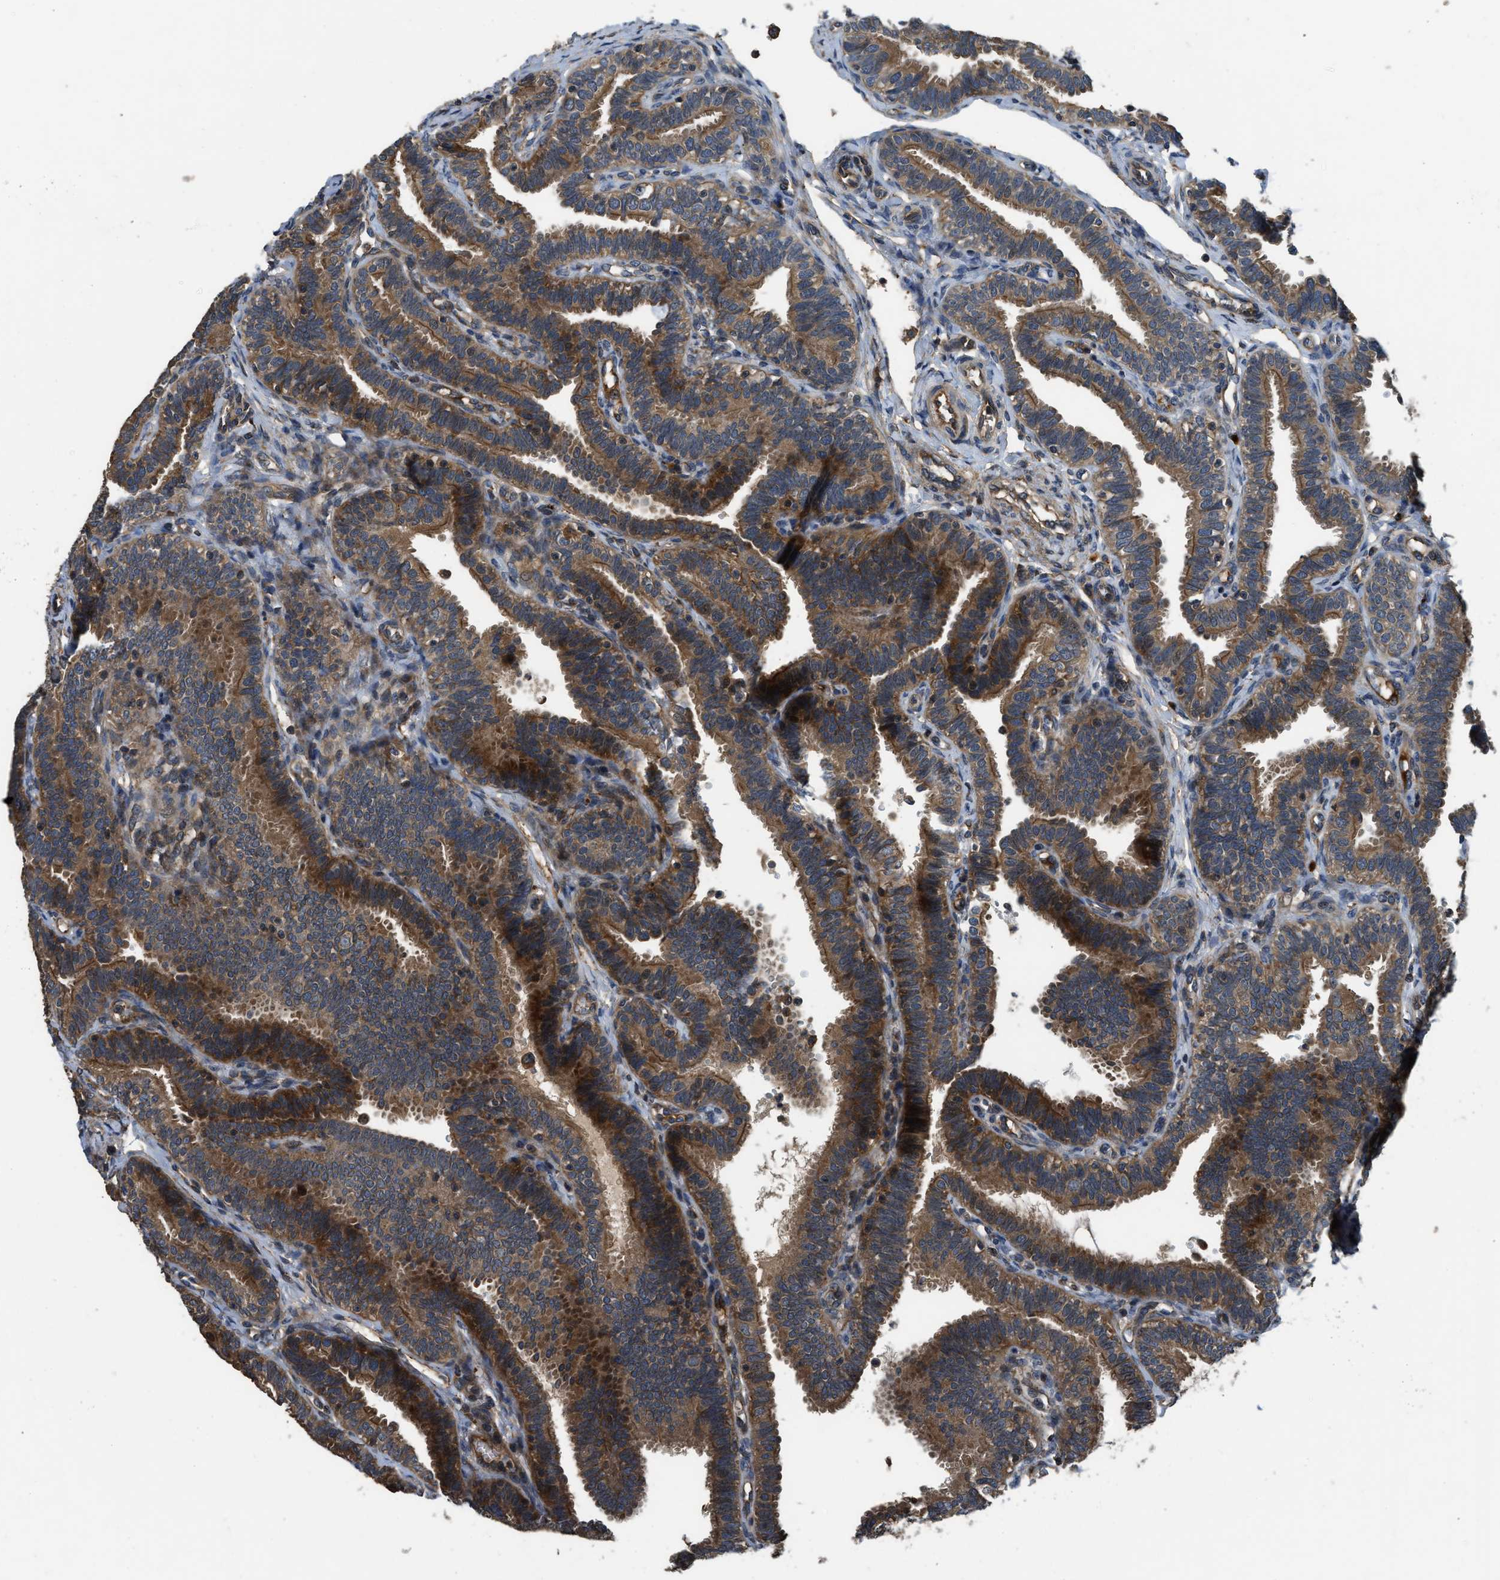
{"staining": {"intensity": "strong", "quantity": ">75%", "location": "cytoplasmic/membranous"}, "tissue": "fallopian tube", "cell_type": "Glandular cells", "image_type": "normal", "snomed": [{"axis": "morphology", "description": "Normal tissue, NOS"}, {"axis": "topography", "description": "Fallopian tube"}, {"axis": "topography", "description": "Placenta"}], "caption": "Immunohistochemical staining of unremarkable human fallopian tube demonstrates high levels of strong cytoplasmic/membranous staining in approximately >75% of glandular cells. The protein is shown in brown color, while the nuclei are stained blue.", "gene": "GGH", "patient": {"sex": "female", "age": 34}}